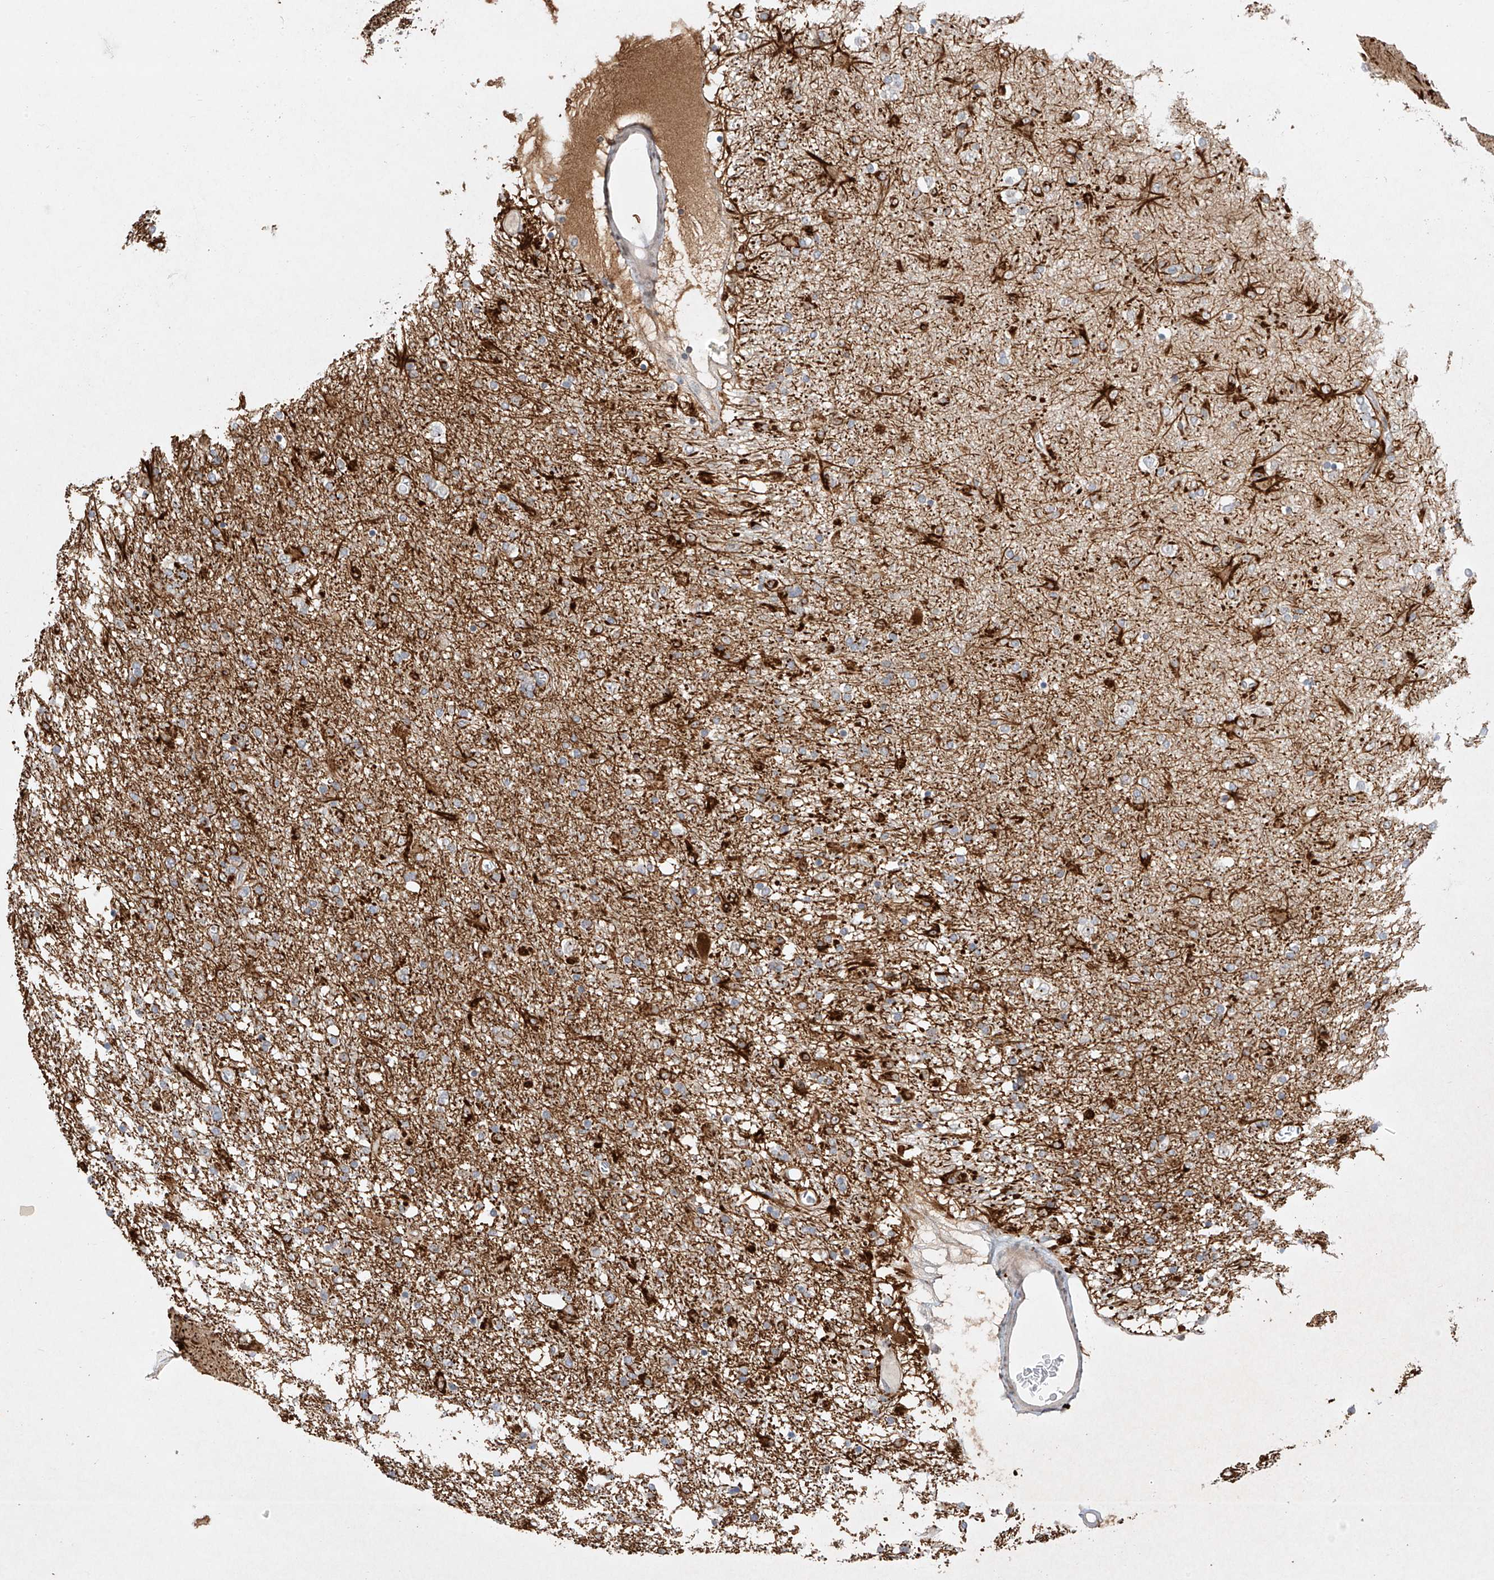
{"staining": {"intensity": "negative", "quantity": "none", "location": "none"}, "tissue": "glioma", "cell_type": "Tumor cells", "image_type": "cancer", "snomed": [{"axis": "morphology", "description": "Glioma, malignant, Low grade"}, {"axis": "topography", "description": "Brain"}], "caption": "This is an immunohistochemistry histopathology image of human malignant glioma (low-grade). There is no staining in tumor cells.", "gene": "TASP1", "patient": {"sex": "male", "age": 65}}